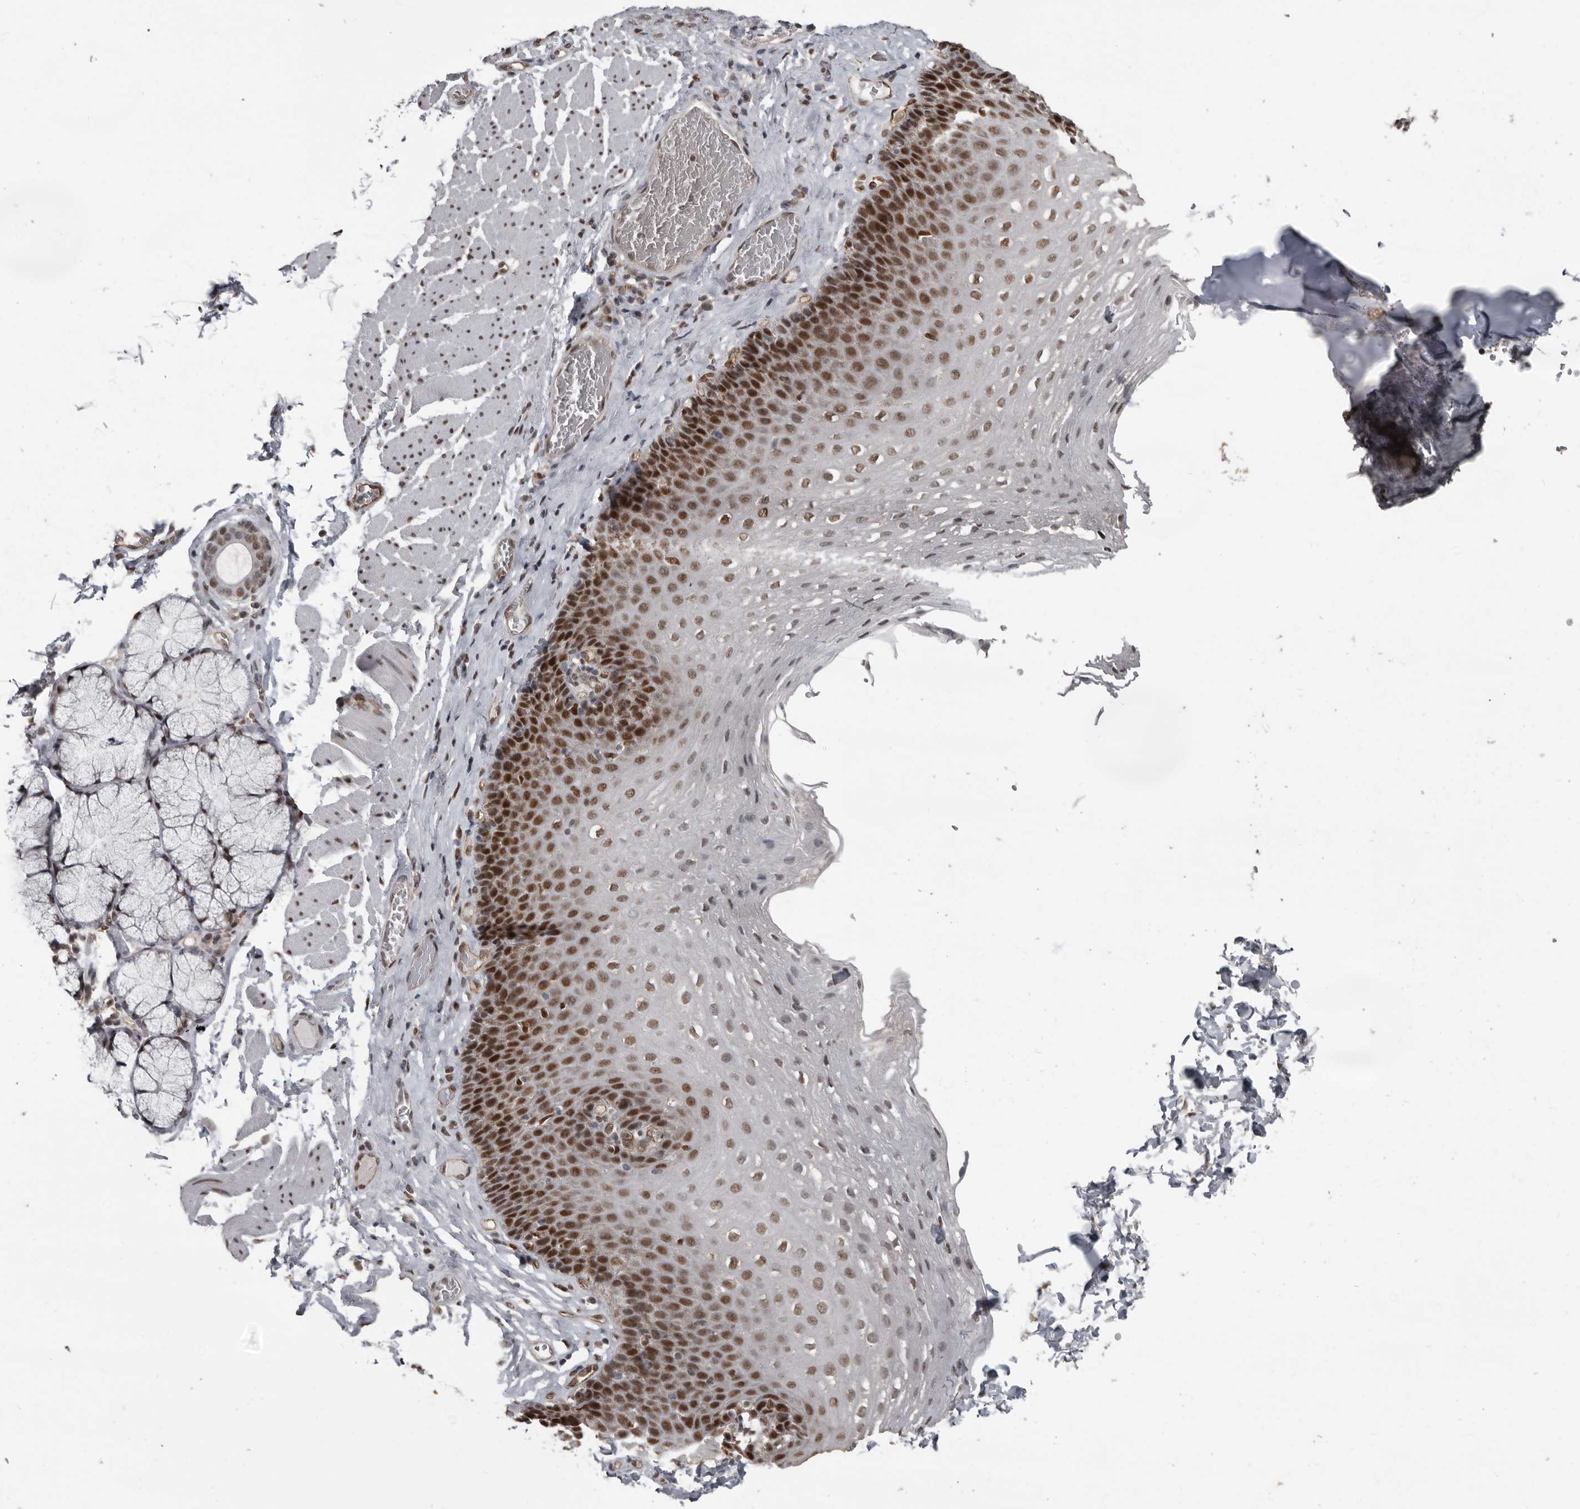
{"staining": {"intensity": "strong", "quantity": "25%-75%", "location": "nuclear"}, "tissue": "esophagus", "cell_type": "Squamous epithelial cells", "image_type": "normal", "snomed": [{"axis": "morphology", "description": "Normal tissue, NOS"}, {"axis": "topography", "description": "Esophagus"}], "caption": "IHC of unremarkable human esophagus reveals high levels of strong nuclear expression in about 25%-75% of squamous epithelial cells. (DAB IHC, brown staining for protein, blue staining for nuclei).", "gene": "CHD1L", "patient": {"sex": "female", "age": 66}}